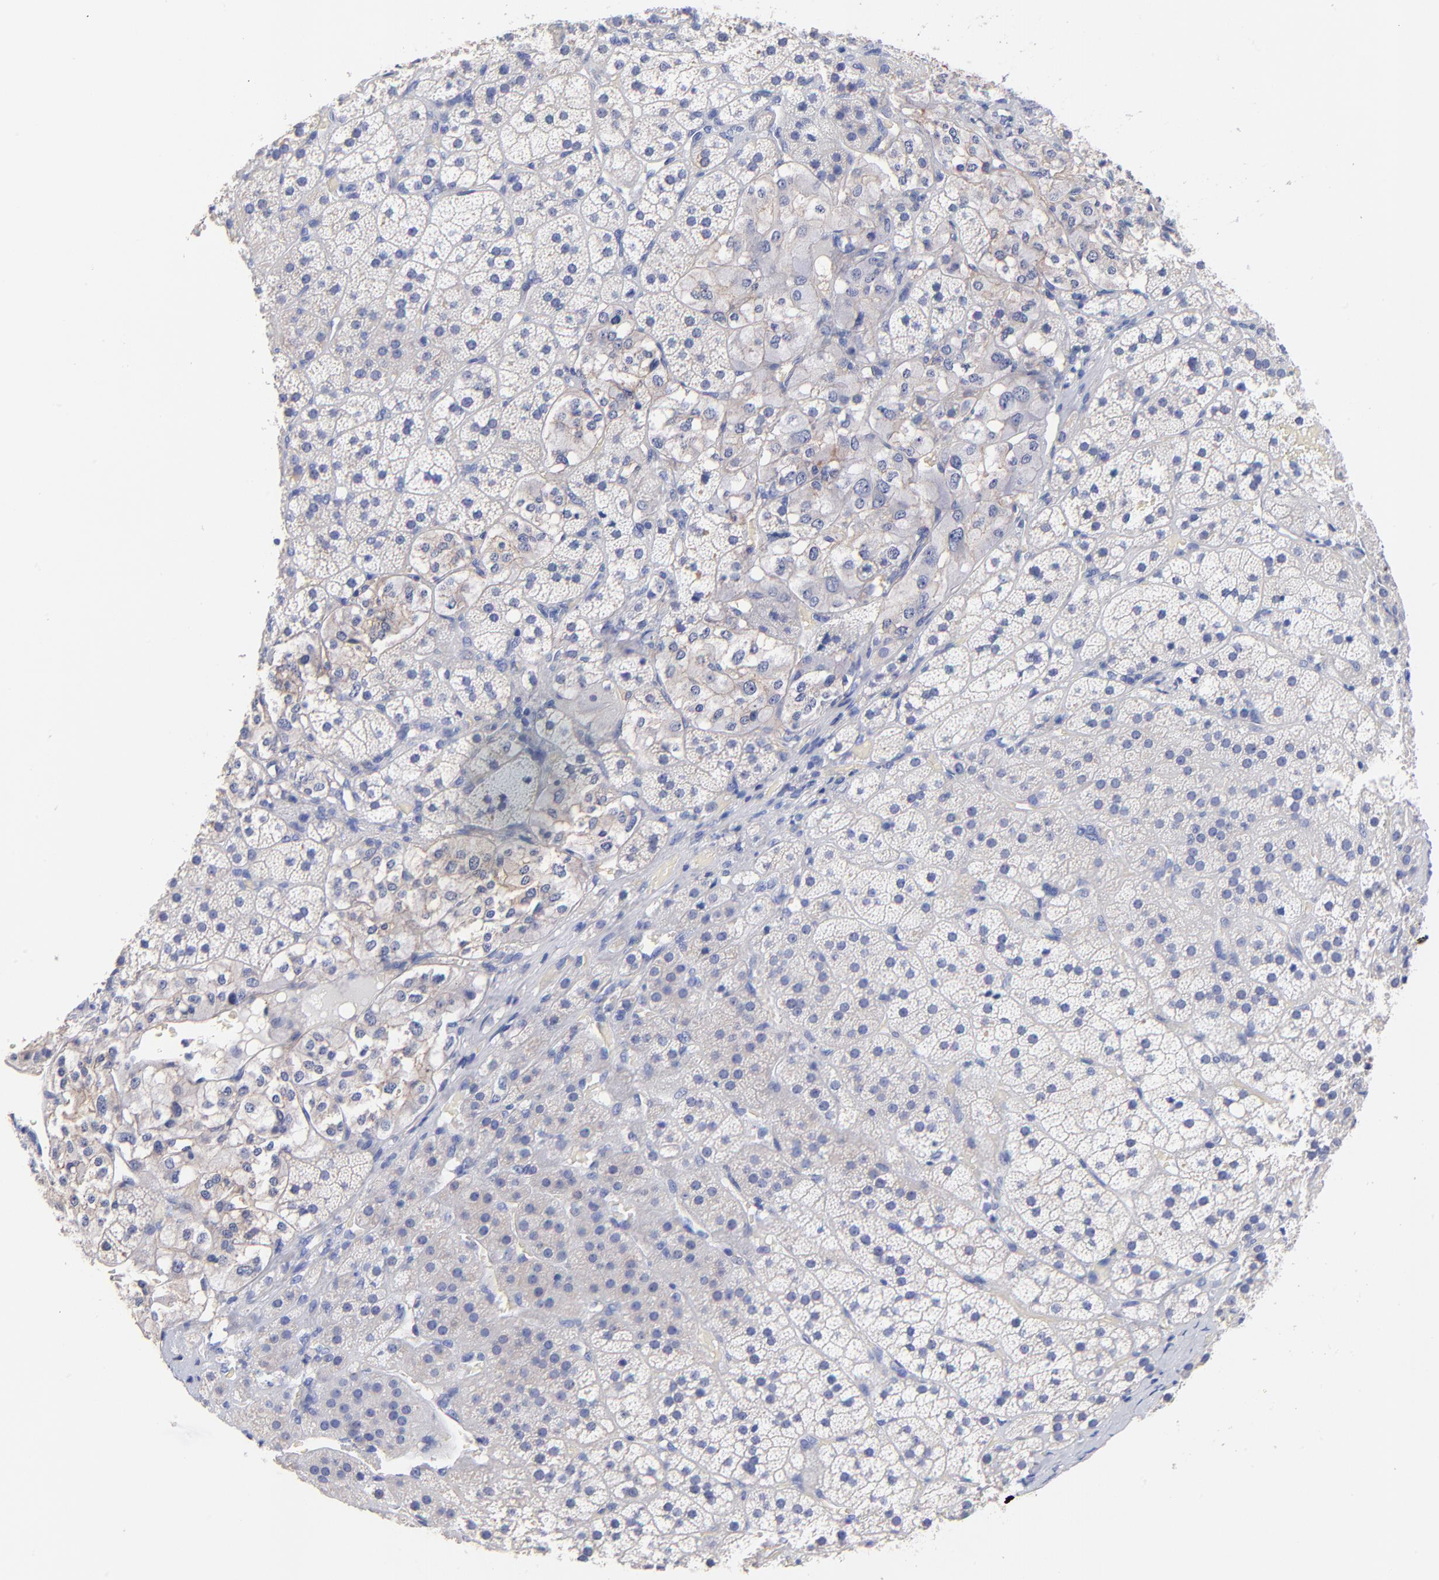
{"staining": {"intensity": "negative", "quantity": "none", "location": "none"}, "tissue": "adrenal gland", "cell_type": "Glandular cells", "image_type": "normal", "snomed": [{"axis": "morphology", "description": "Normal tissue, NOS"}, {"axis": "topography", "description": "Adrenal gland"}], "caption": "IHC of unremarkable human adrenal gland displays no positivity in glandular cells.", "gene": "SLC44A2", "patient": {"sex": "female", "age": 44}}